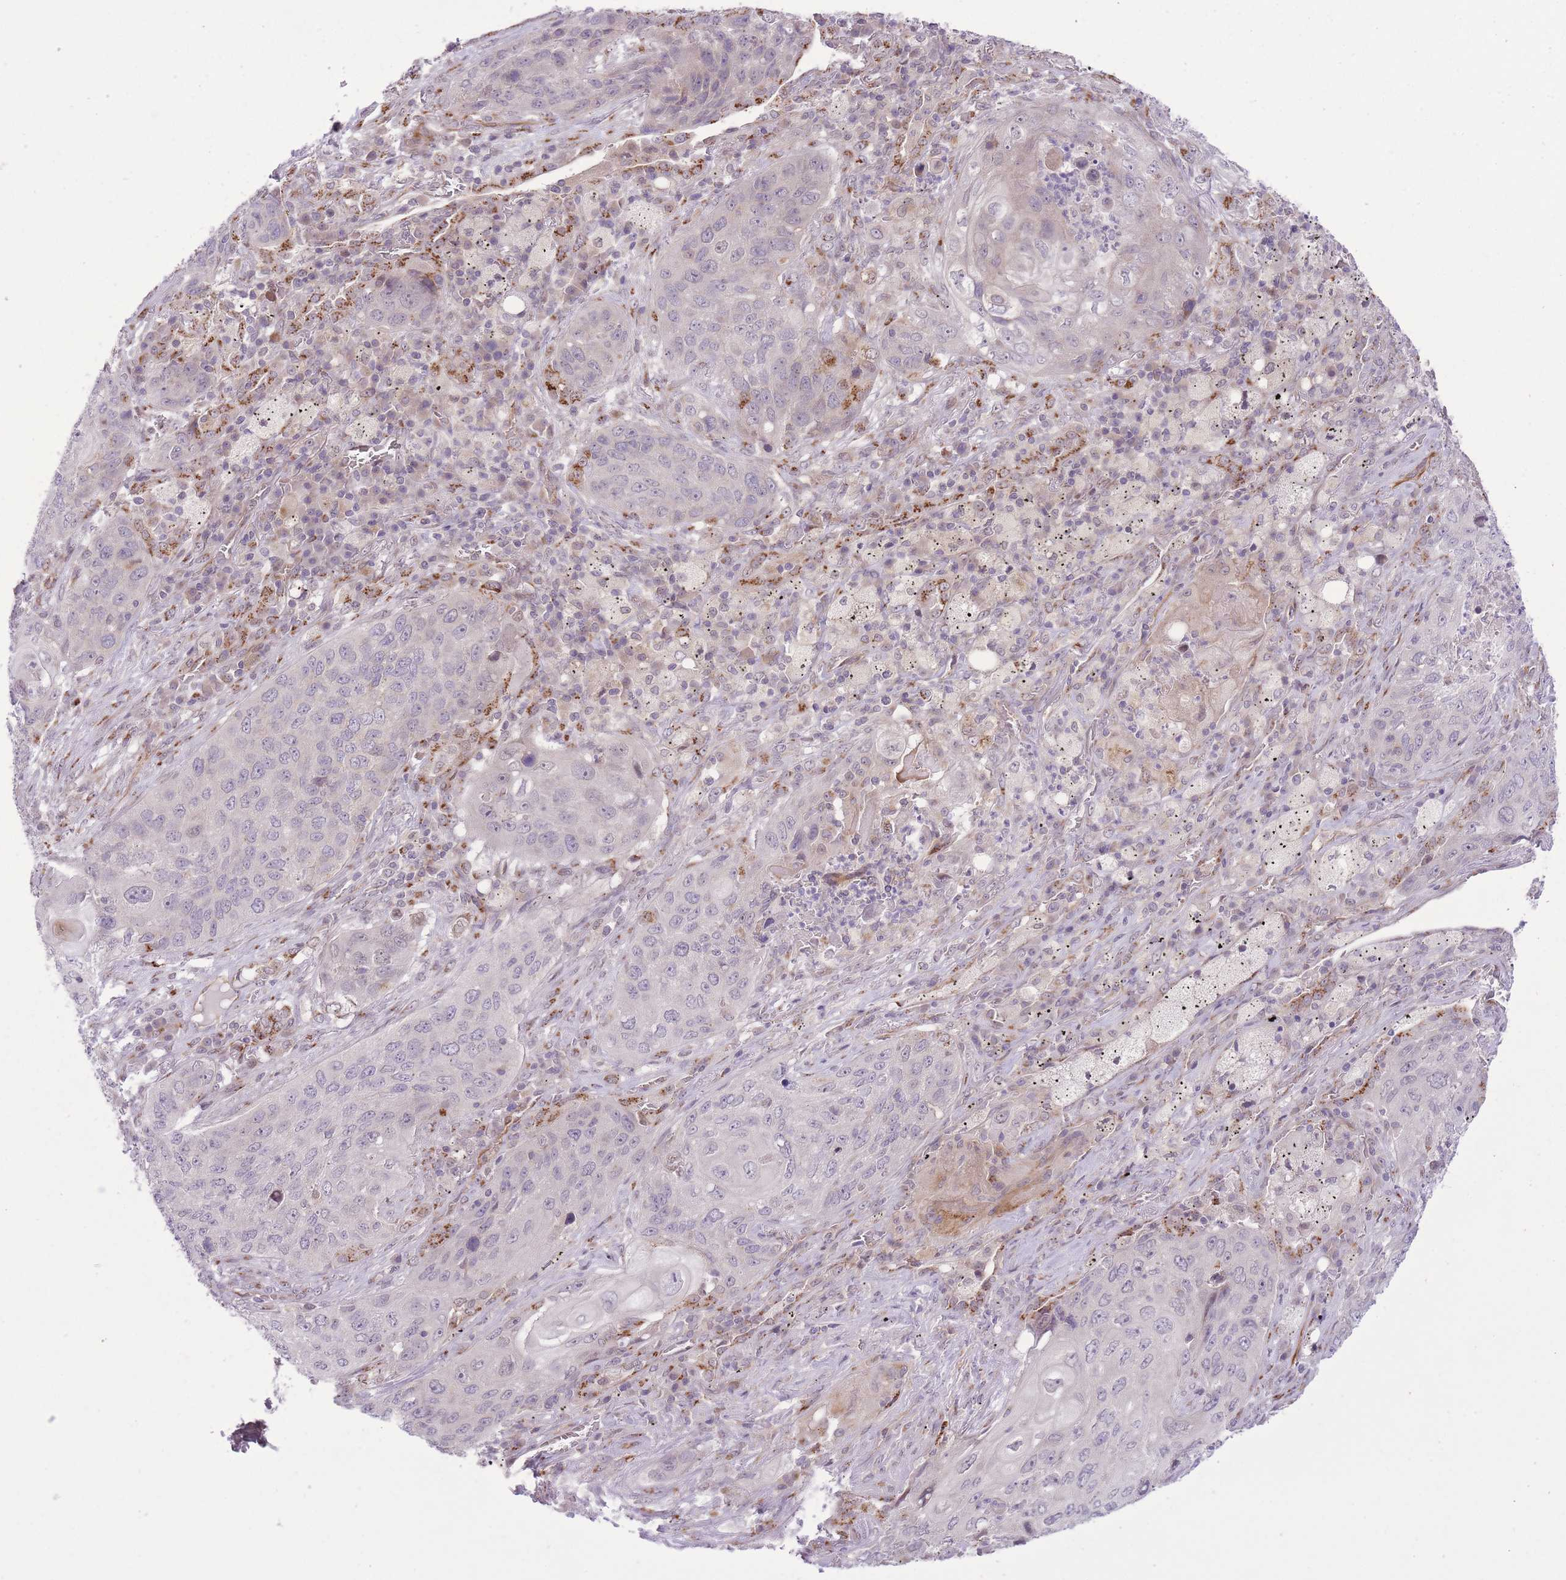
{"staining": {"intensity": "negative", "quantity": "none", "location": "none"}, "tissue": "lung cancer", "cell_type": "Tumor cells", "image_type": "cancer", "snomed": [{"axis": "morphology", "description": "Squamous cell carcinoma, NOS"}, {"axis": "topography", "description": "Lung"}], "caption": "Tumor cells are negative for protein expression in human lung cancer. (DAB immunohistochemistry (IHC) with hematoxylin counter stain).", "gene": "ZBED5", "patient": {"sex": "female", "age": 63}}